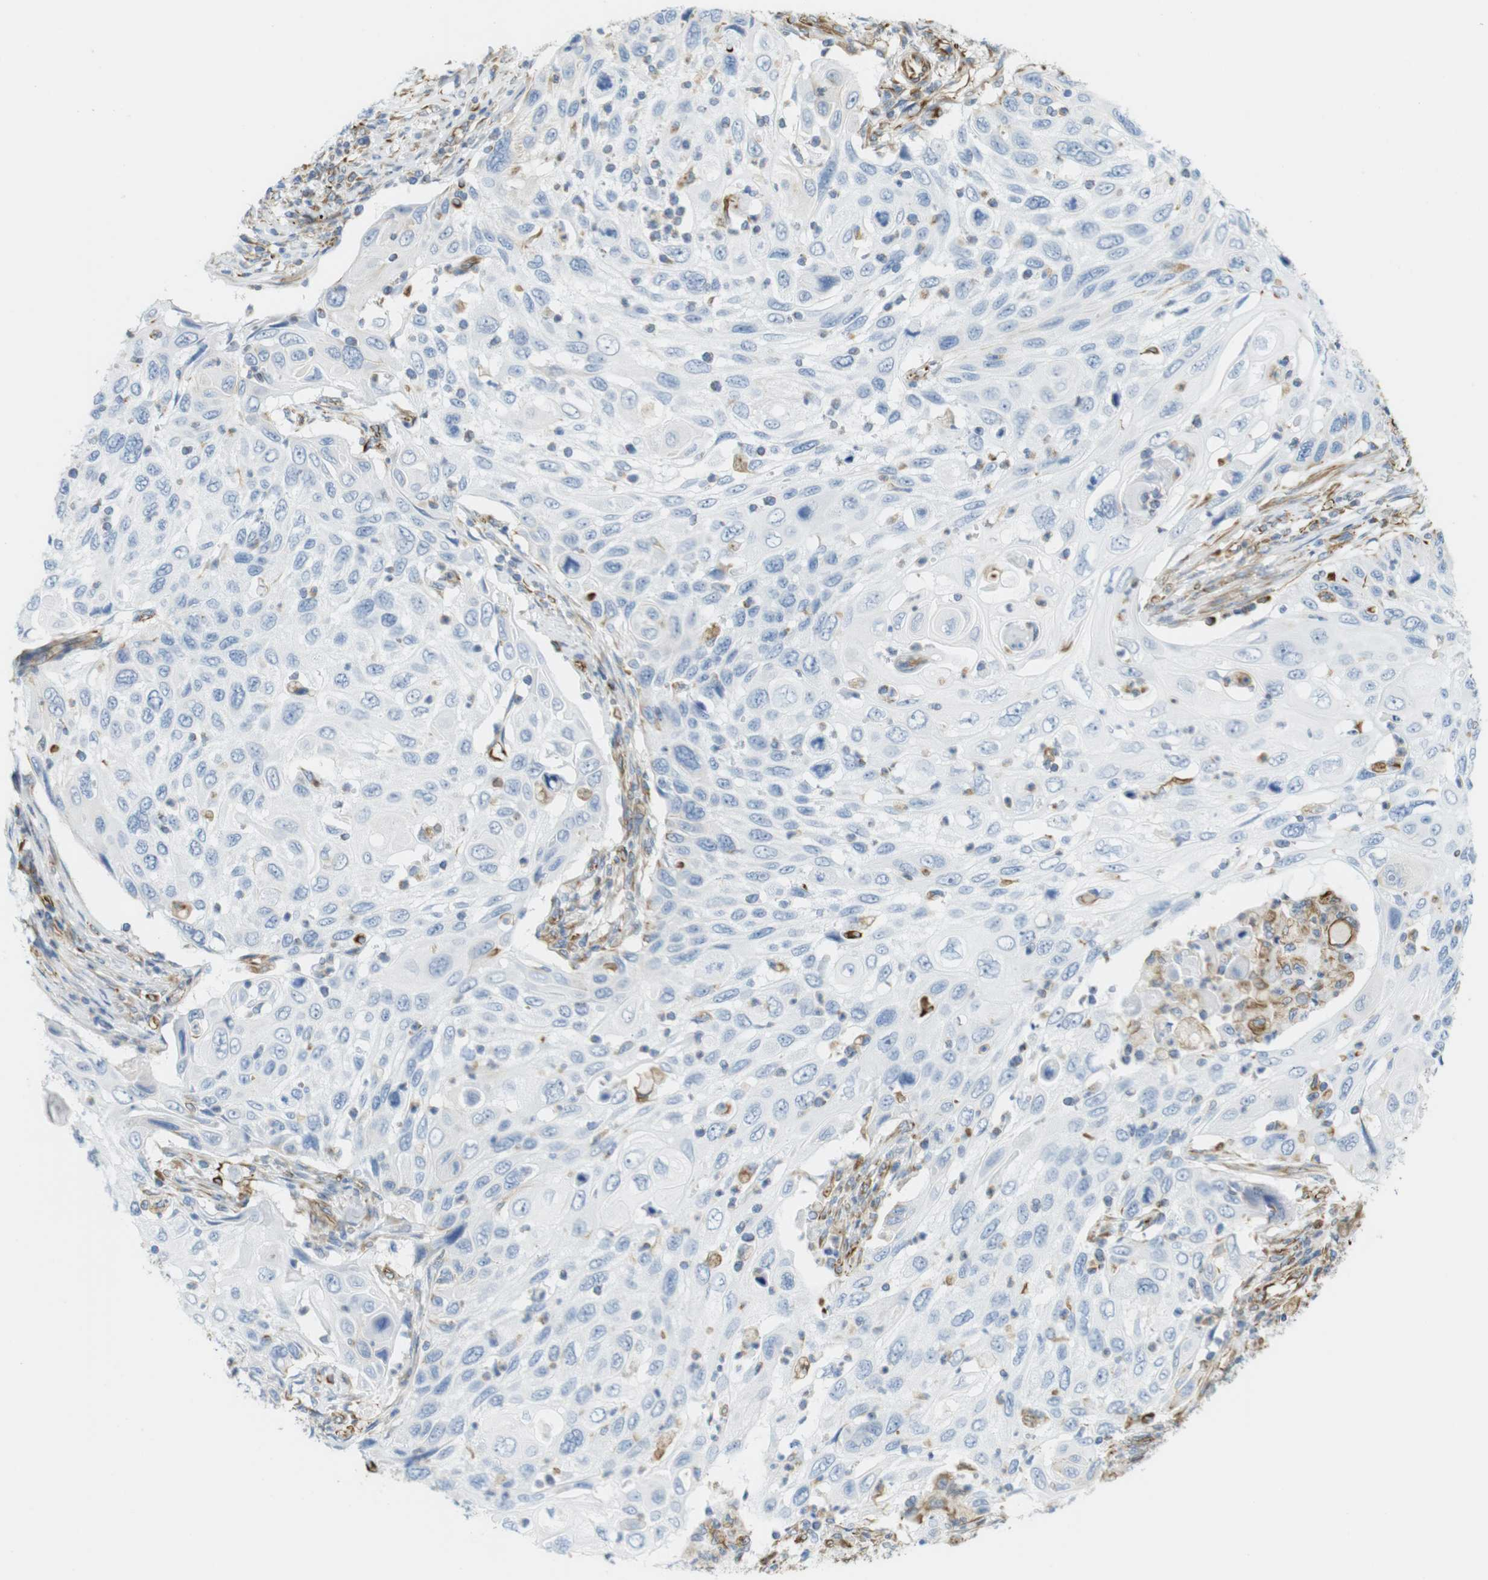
{"staining": {"intensity": "negative", "quantity": "none", "location": "none"}, "tissue": "cervical cancer", "cell_type": "Tumor cells", "image_type": "cancer", "snomed": [{"axis": "morphology", "description": "Squamous cell carcinoma, NOS"}, {"axis": "topography", "description": "Cervix"}], "caption": "Tumor cells show no significant protein expression in cervical squamous cell carcinoma.", "gene": "MS4A10", "patient": {"sex": "female", "age": 70}}